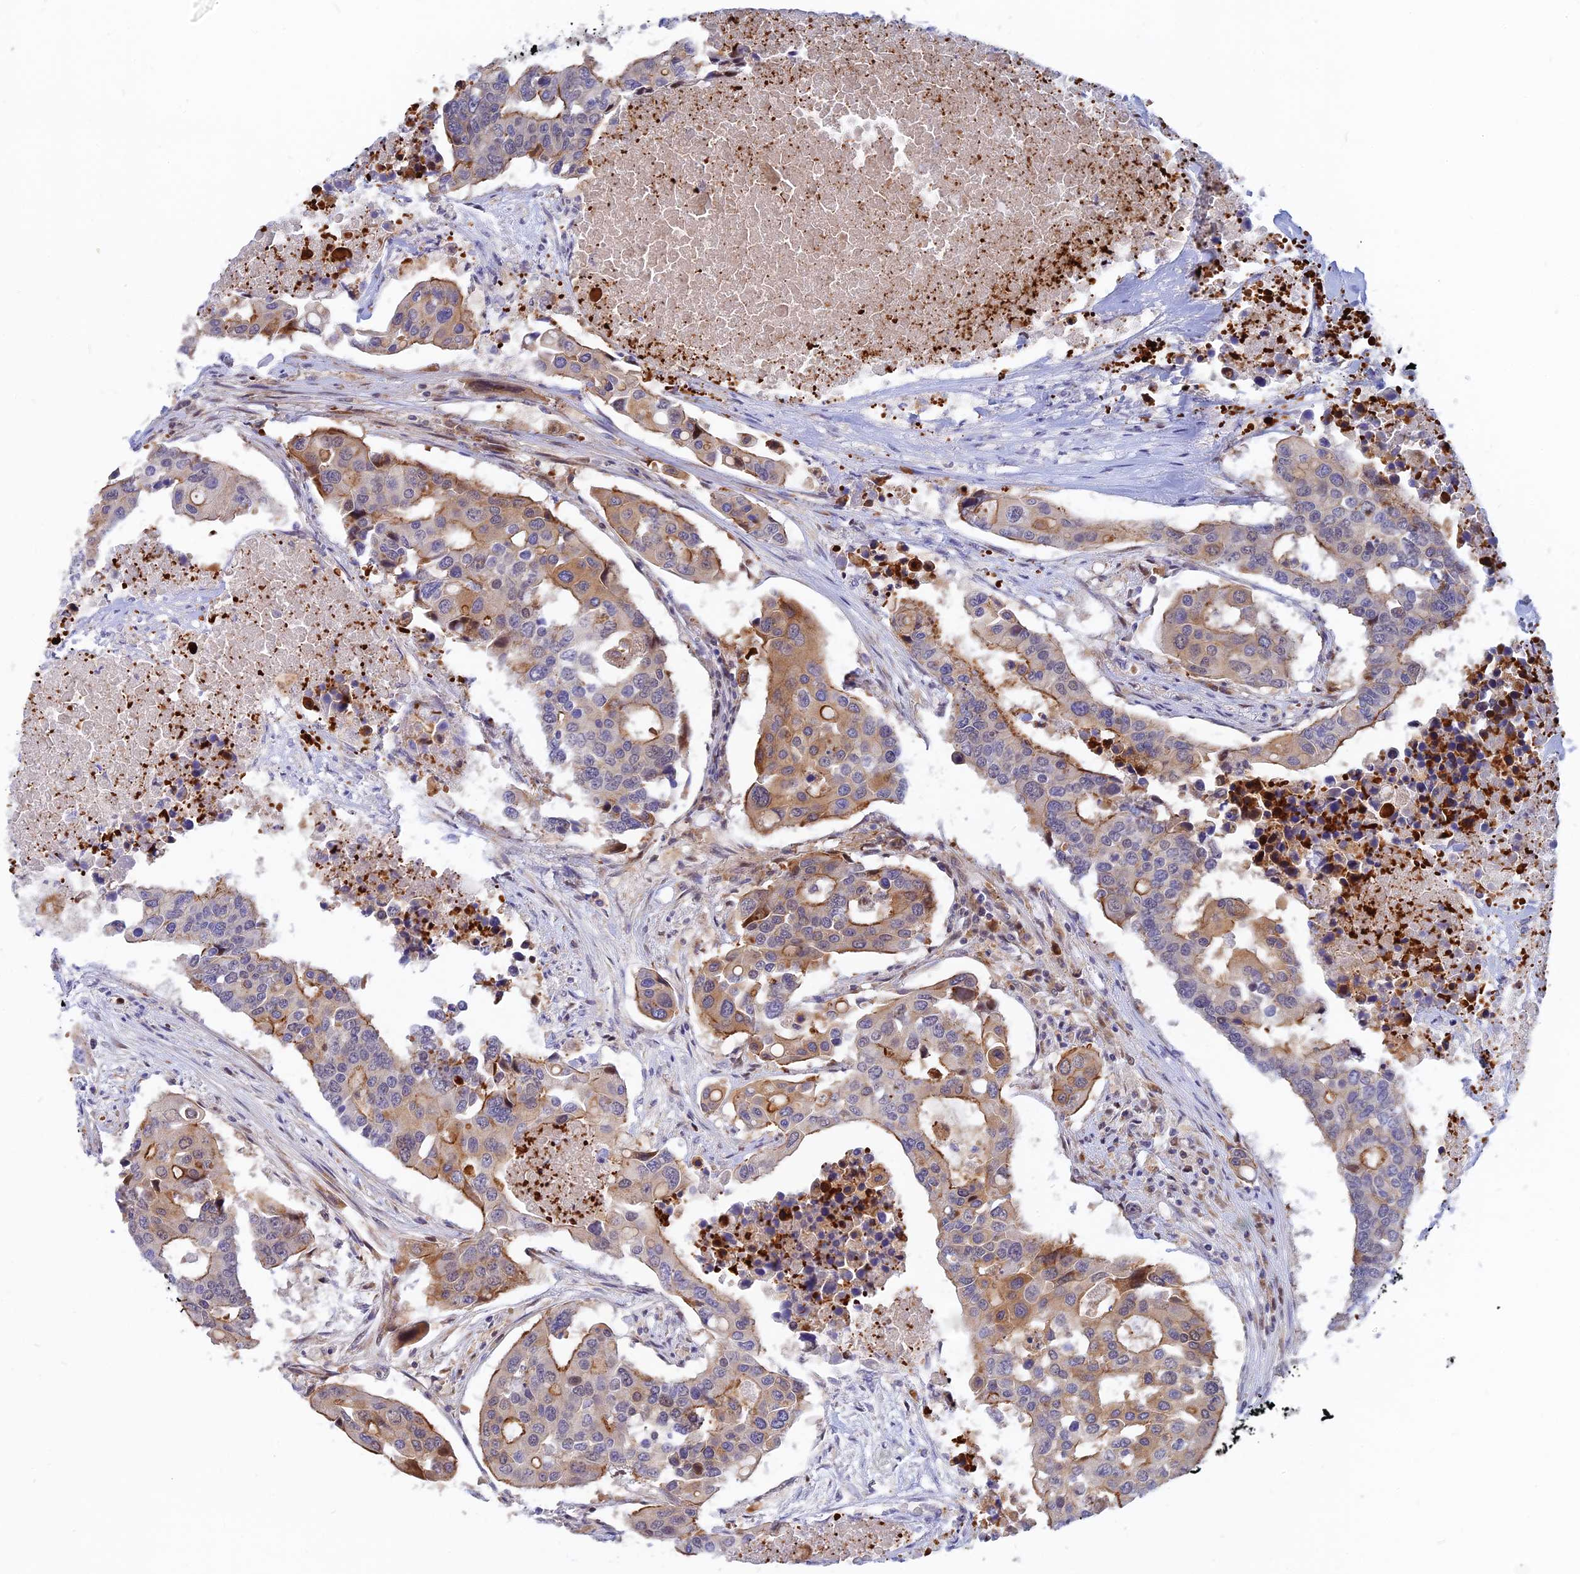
{"staining": {"intensity": "moderate", "quantity": "25%-75%", "location": "cytoplasmic/membranous"}, "tissue": "colorectal cancer", "cell_type": "Tumor cells", "image_type": "cancer", "snomed": [{"axis": "morphology", "description": "Adenocarcinoma, NOS"}, {"axis": "topography", "description": "Colon"}], "caption": "Immunohistochemistry of colorectal cancer shows medium levels of moderate cytoplasmic/membranous staining in approximately 25%-75% of tumor cells.", "gene": "DNAJC16", "patient": {"sex": "male", "age": 77}}